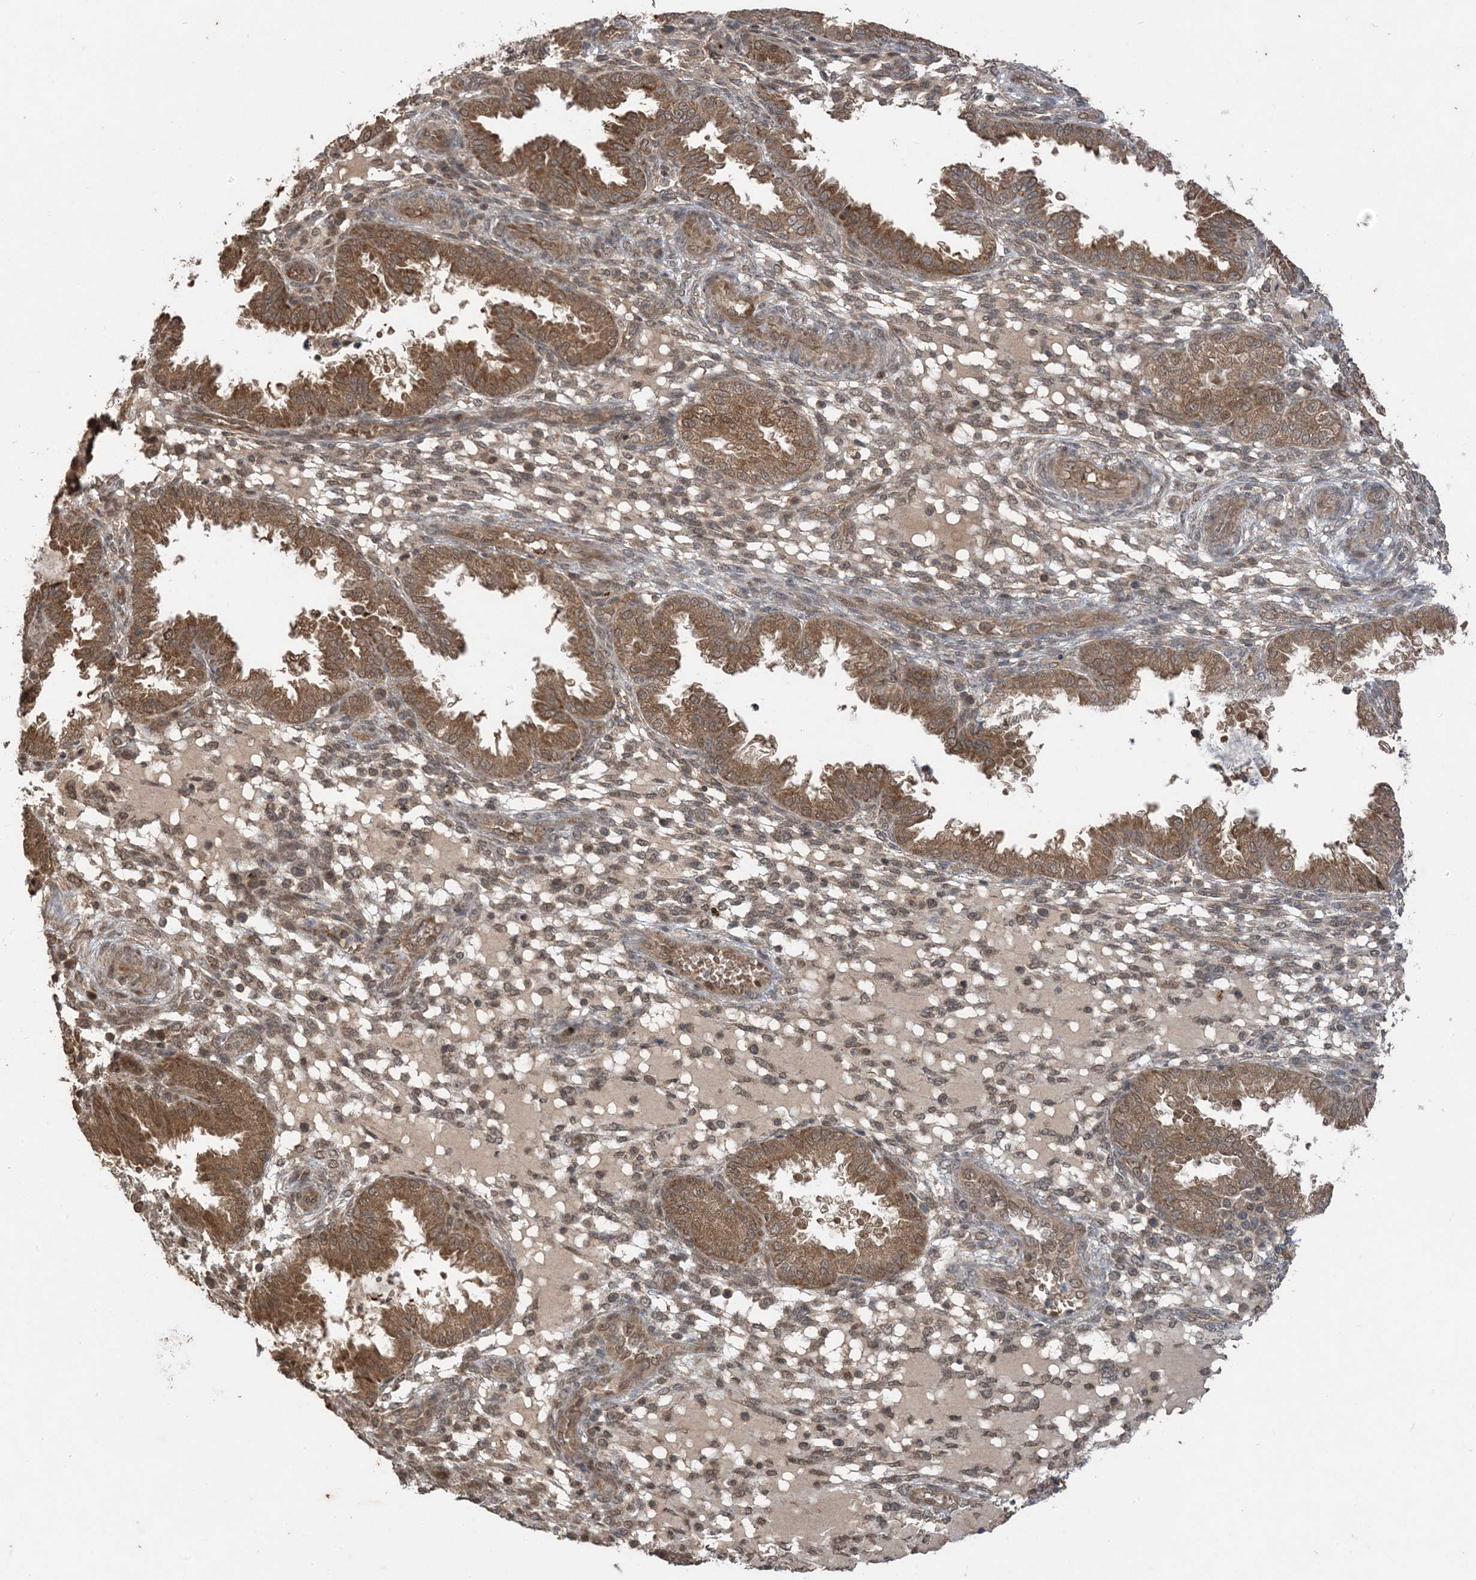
{"staining": {"intensity": "weak", "quantity": "25%-75%", "location": "cytoplasmic/membranous,nuclear"}, "tissue": "endometrium", "cell_type": "Cells in endometrial stroma", "image_type": "normal", "snomed": [{"axis": "morphology", "description": "Normal tissue, NOS"}, {"axis": "topography", "description": "Endometrium"}], "caption": "Protein analysis of benign endometrium reveals weak cytoplasmic/membranous,nuclear staining in about 25%-75% of cells in endometrial stroma.", "gene": "PUSL1", "patient": {"sex": "female", "age": 33}}